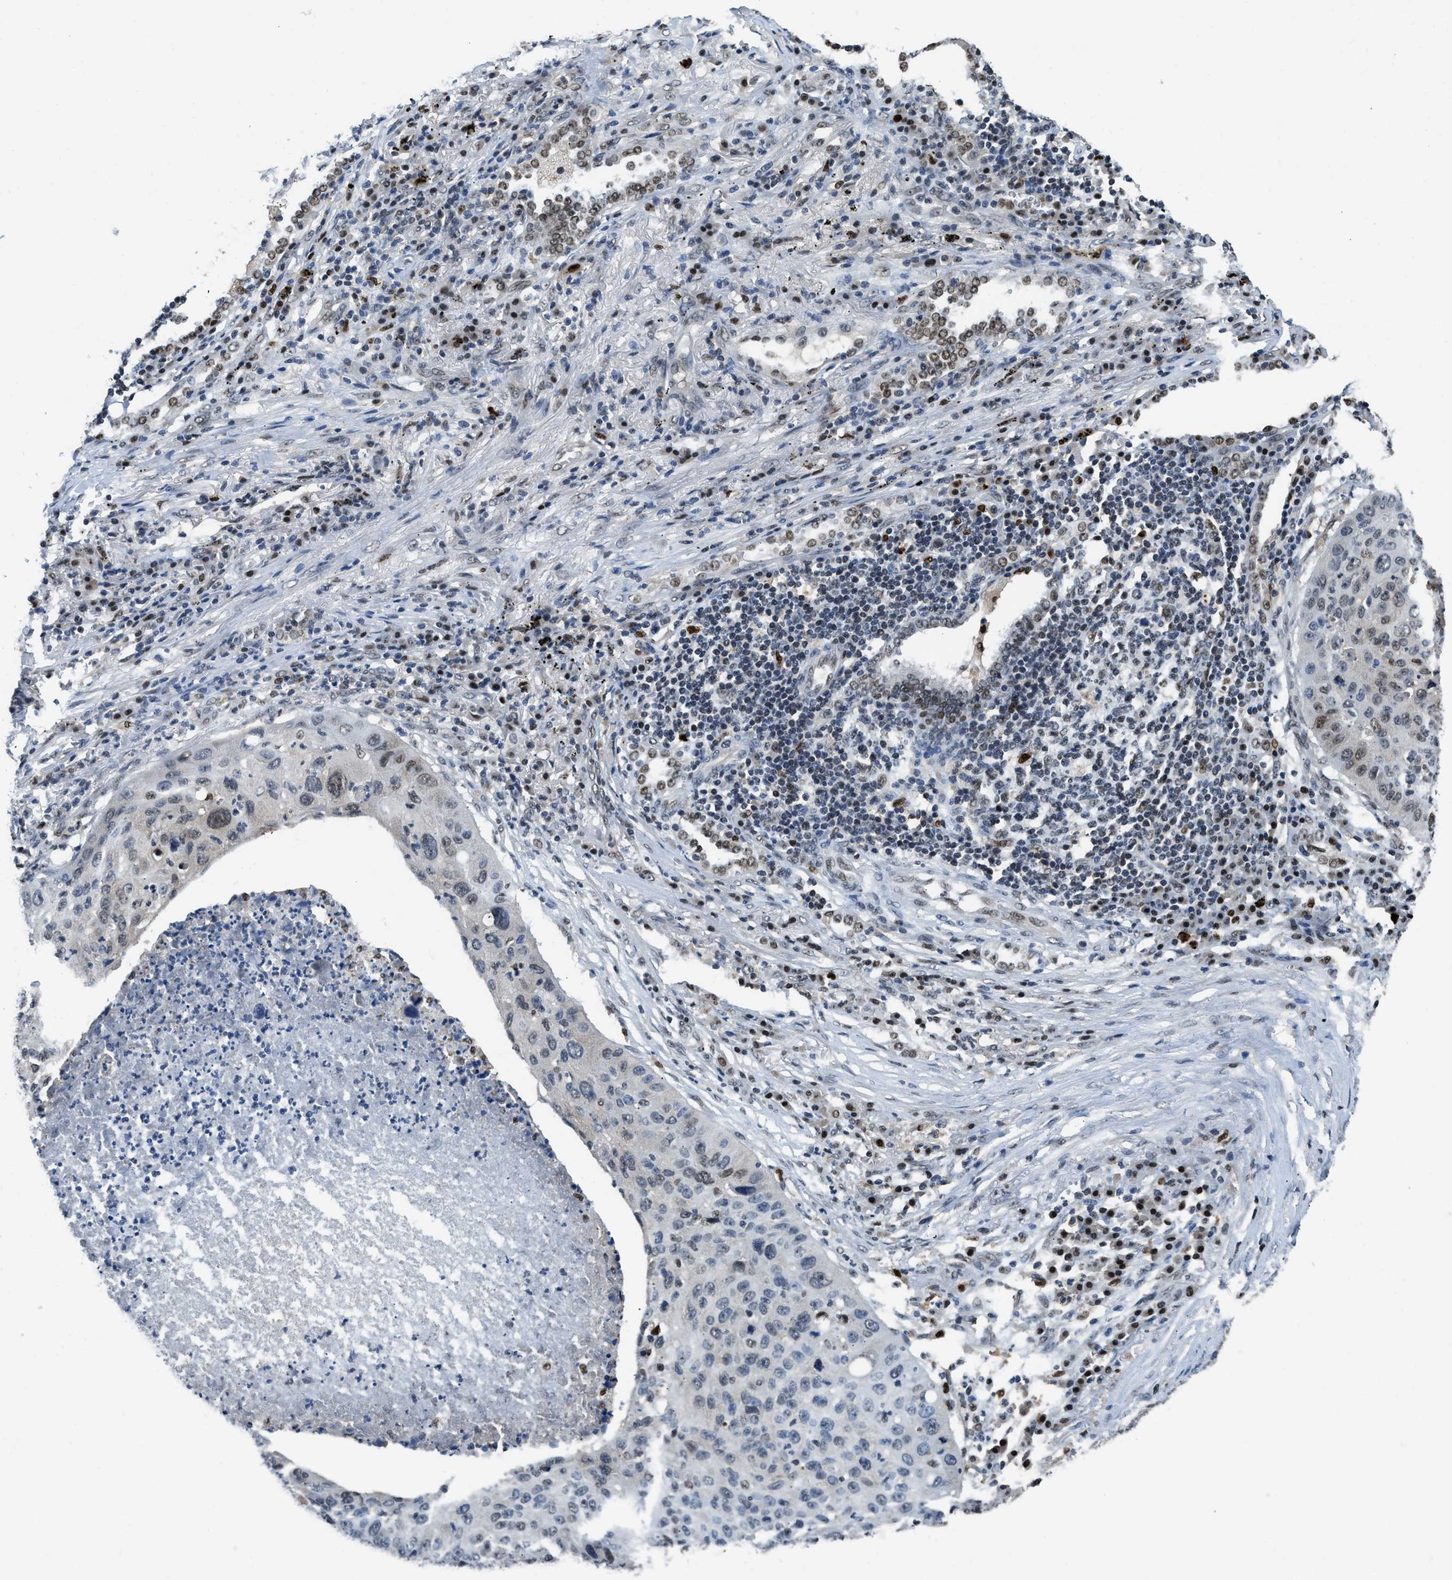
{"staining": {"intensity": "negative", "quantity": "none", "location": "none"}, "tissue": "lung cancer", "cell_type": "Tumor cells", "image_type": "cancer", "snomed": [{"axis": "morphology", "description": "Squamous cell carcinoma, NOS"}, {"axis": "topography", "description": "Lung"}], "caption": "Tumor cells are negative for brown protein staining in lung squamous cell carcinoma.", "gene": "ALX1", "patient": {"sex": "female", "age": 63}}